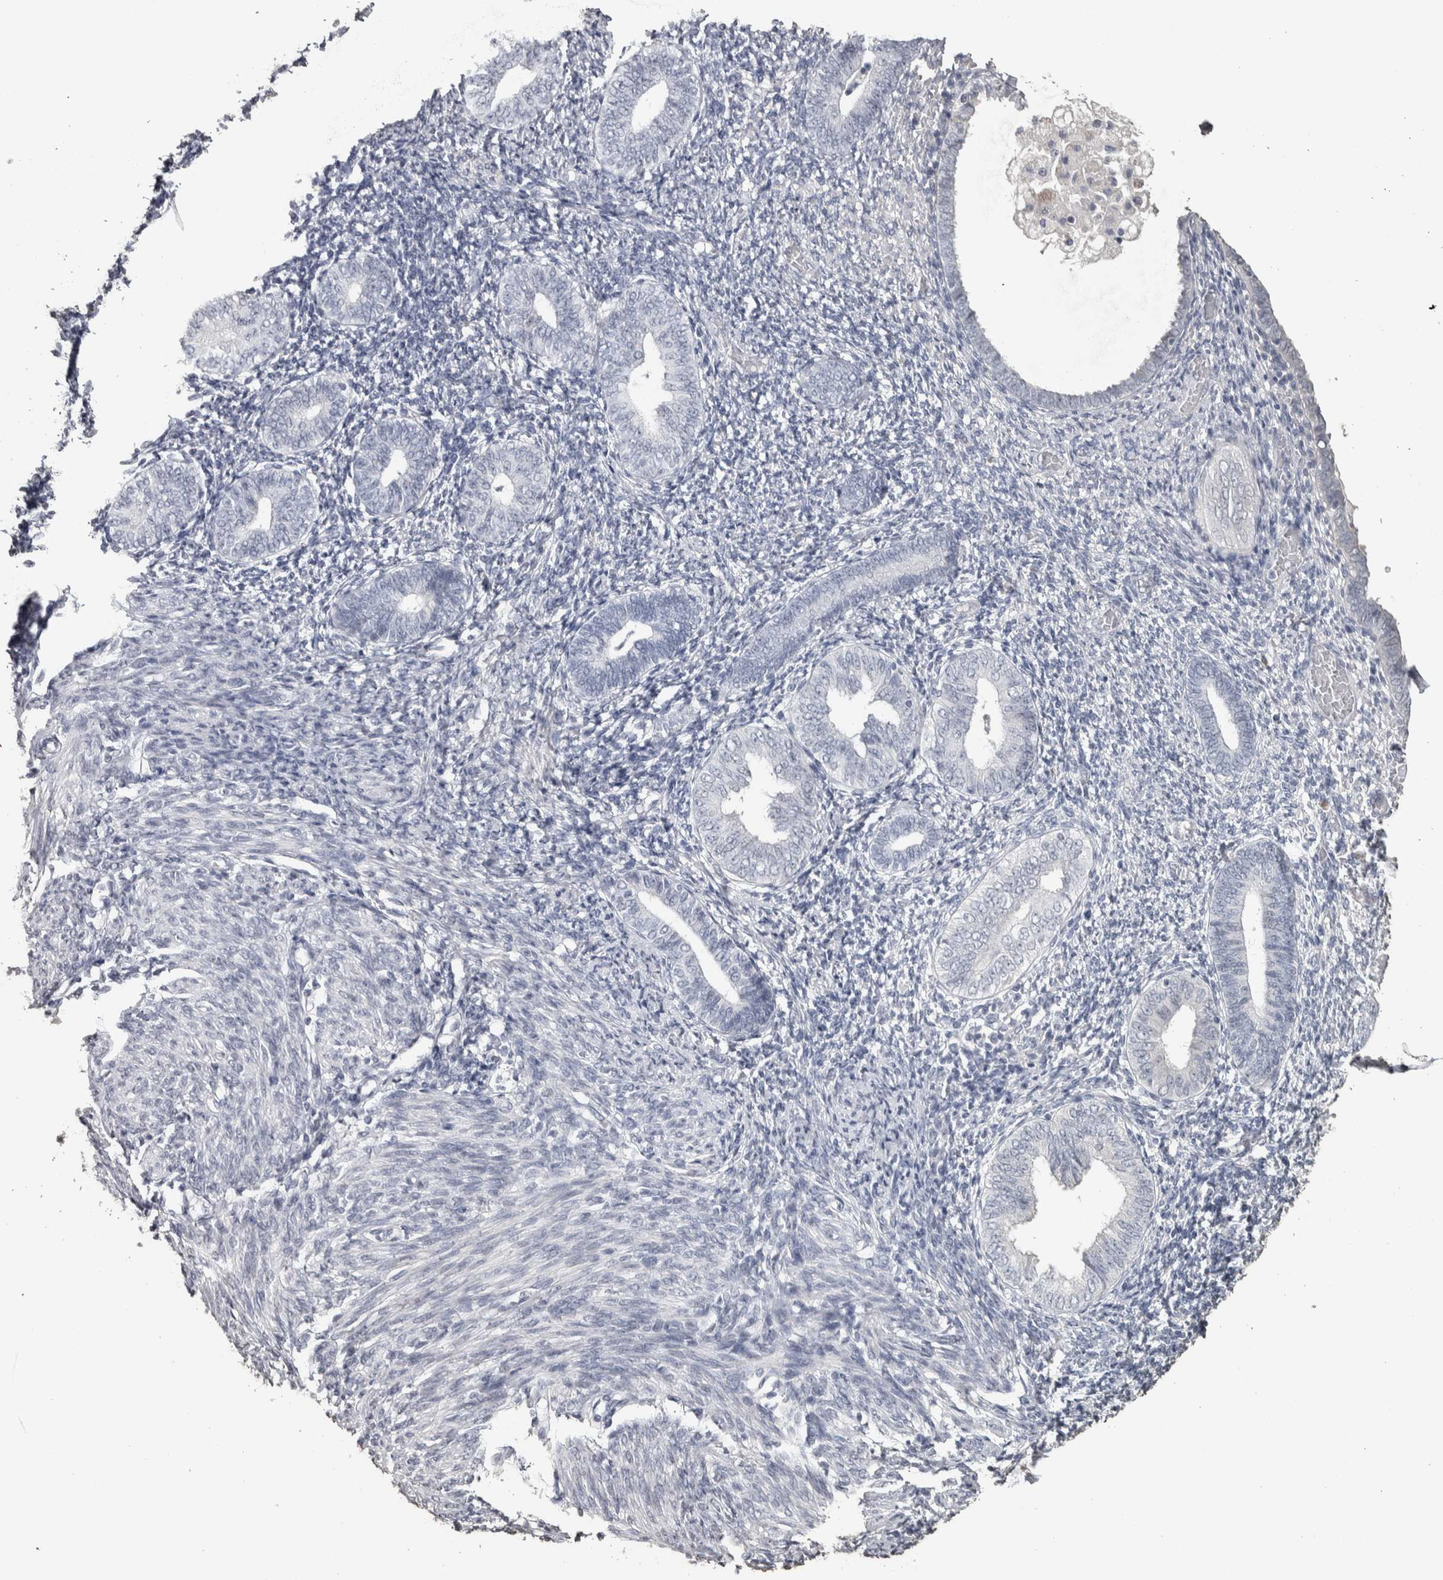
{"staining": {"intensity": "negative", "quantity": "none", "location": "none"}, "tissue": "endometrium", "cell_type": "Cells in endometrial stroma", "image_type": "normal", "snomed": [{"axis": "morphology", "description": "Normal tissue, NOS"}, {"axis": "topography", "description": "Endometrium"}], "caption": "This micrograph is of unremarkable endometrium stained with IHC to label a protein in brown with the nuclei are counter-stained blue. There is no expression in cells in endometrial stroma.", "gene": "NECAB1", "patient": {"sex": "female", "age": 66}}